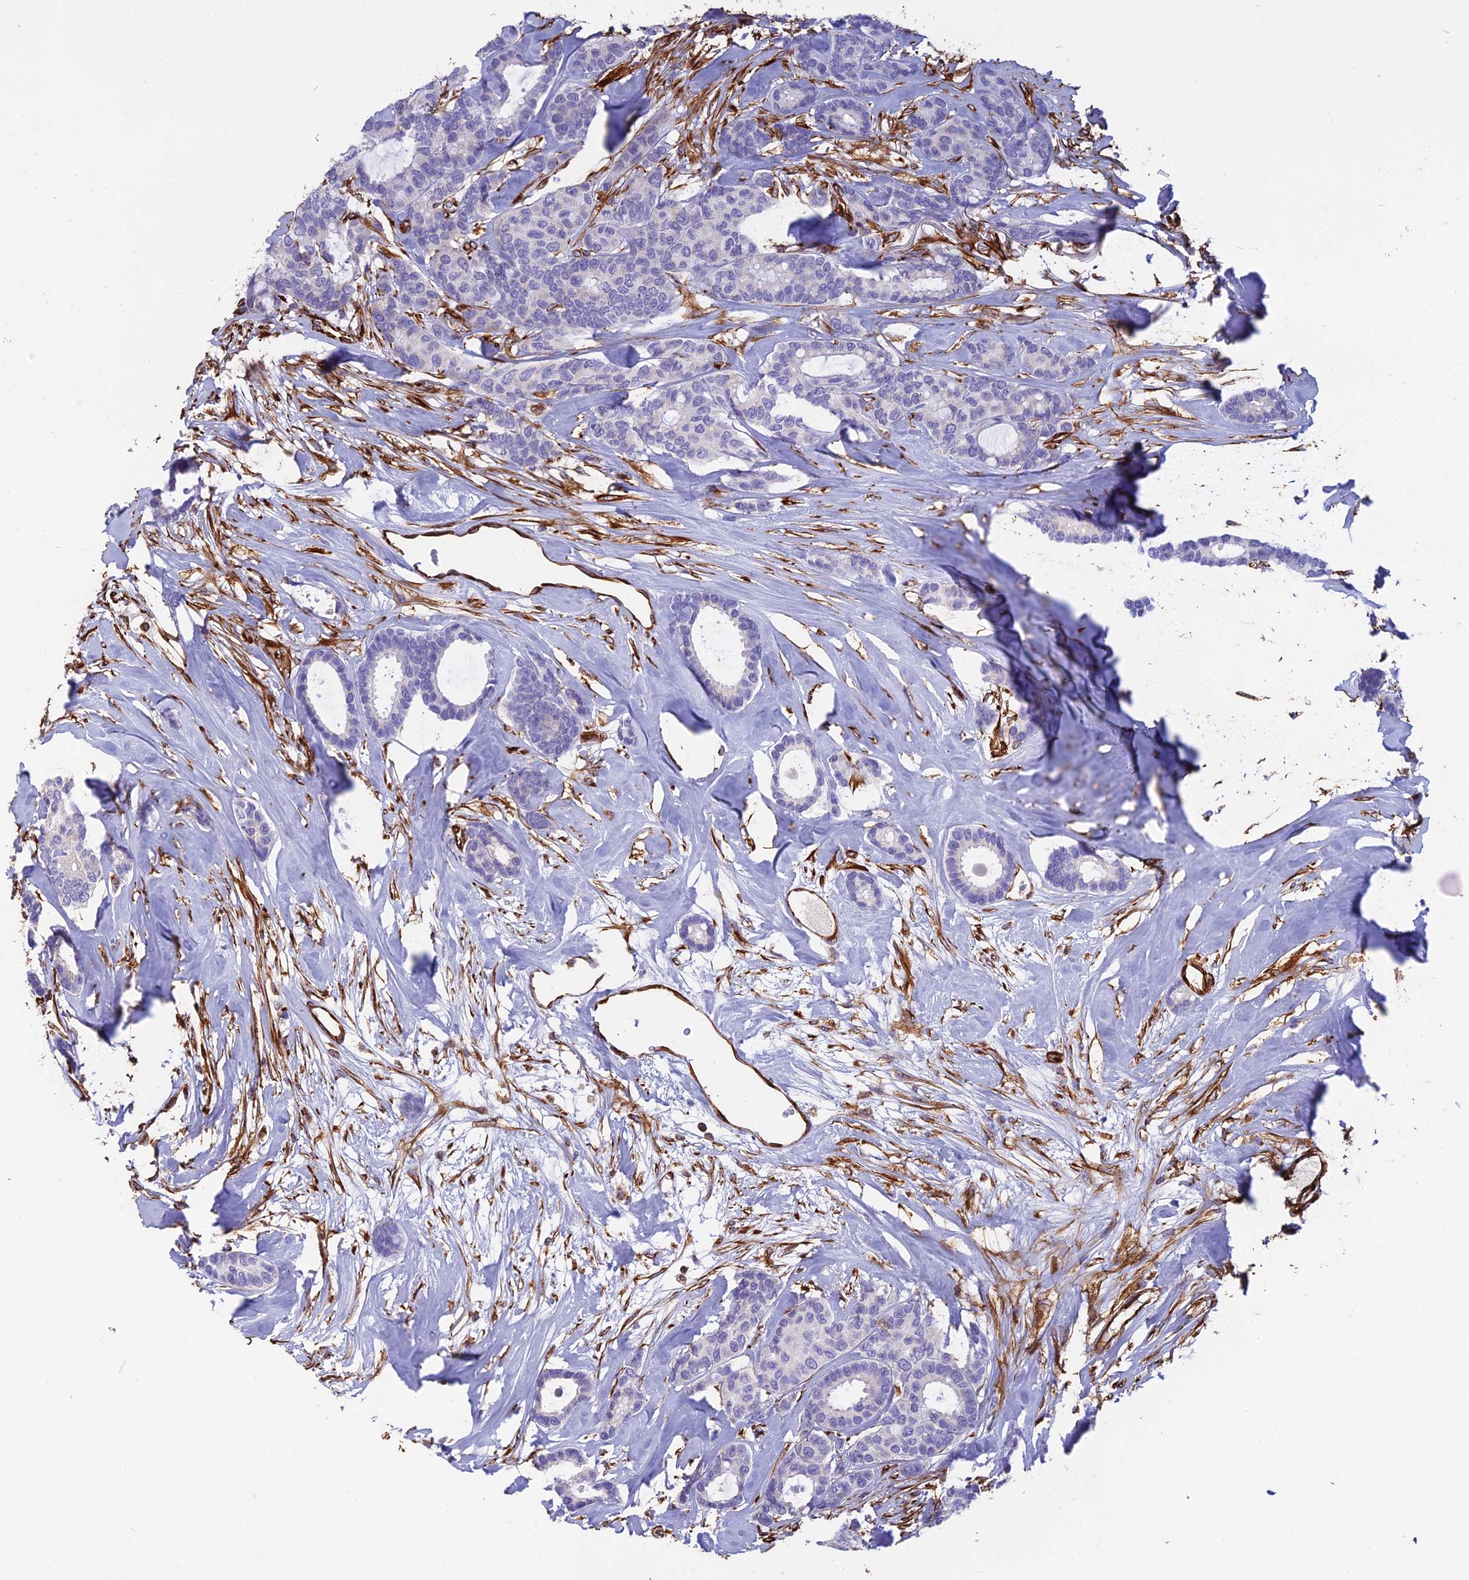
{"staining": {"intensity": "negative", "quantity": "none", "location": "none"}, "tissue": "breast cancer", "cell_type": "Tumor cells", "image_type": "cancer", "snomed": [{"axis": "morphology", "description": "Duct carcinoma"}, {"axis": "topography", "description": "Breast"}], "caption": "High power microscopy micrograph of an IHC photomicrograph of breast cancer (infiltrating ductal carcinoma), revealing no significant positivity in tumor cells.", "gene": "FBXL20", "patient": {"sex": "female", "age": 87}}